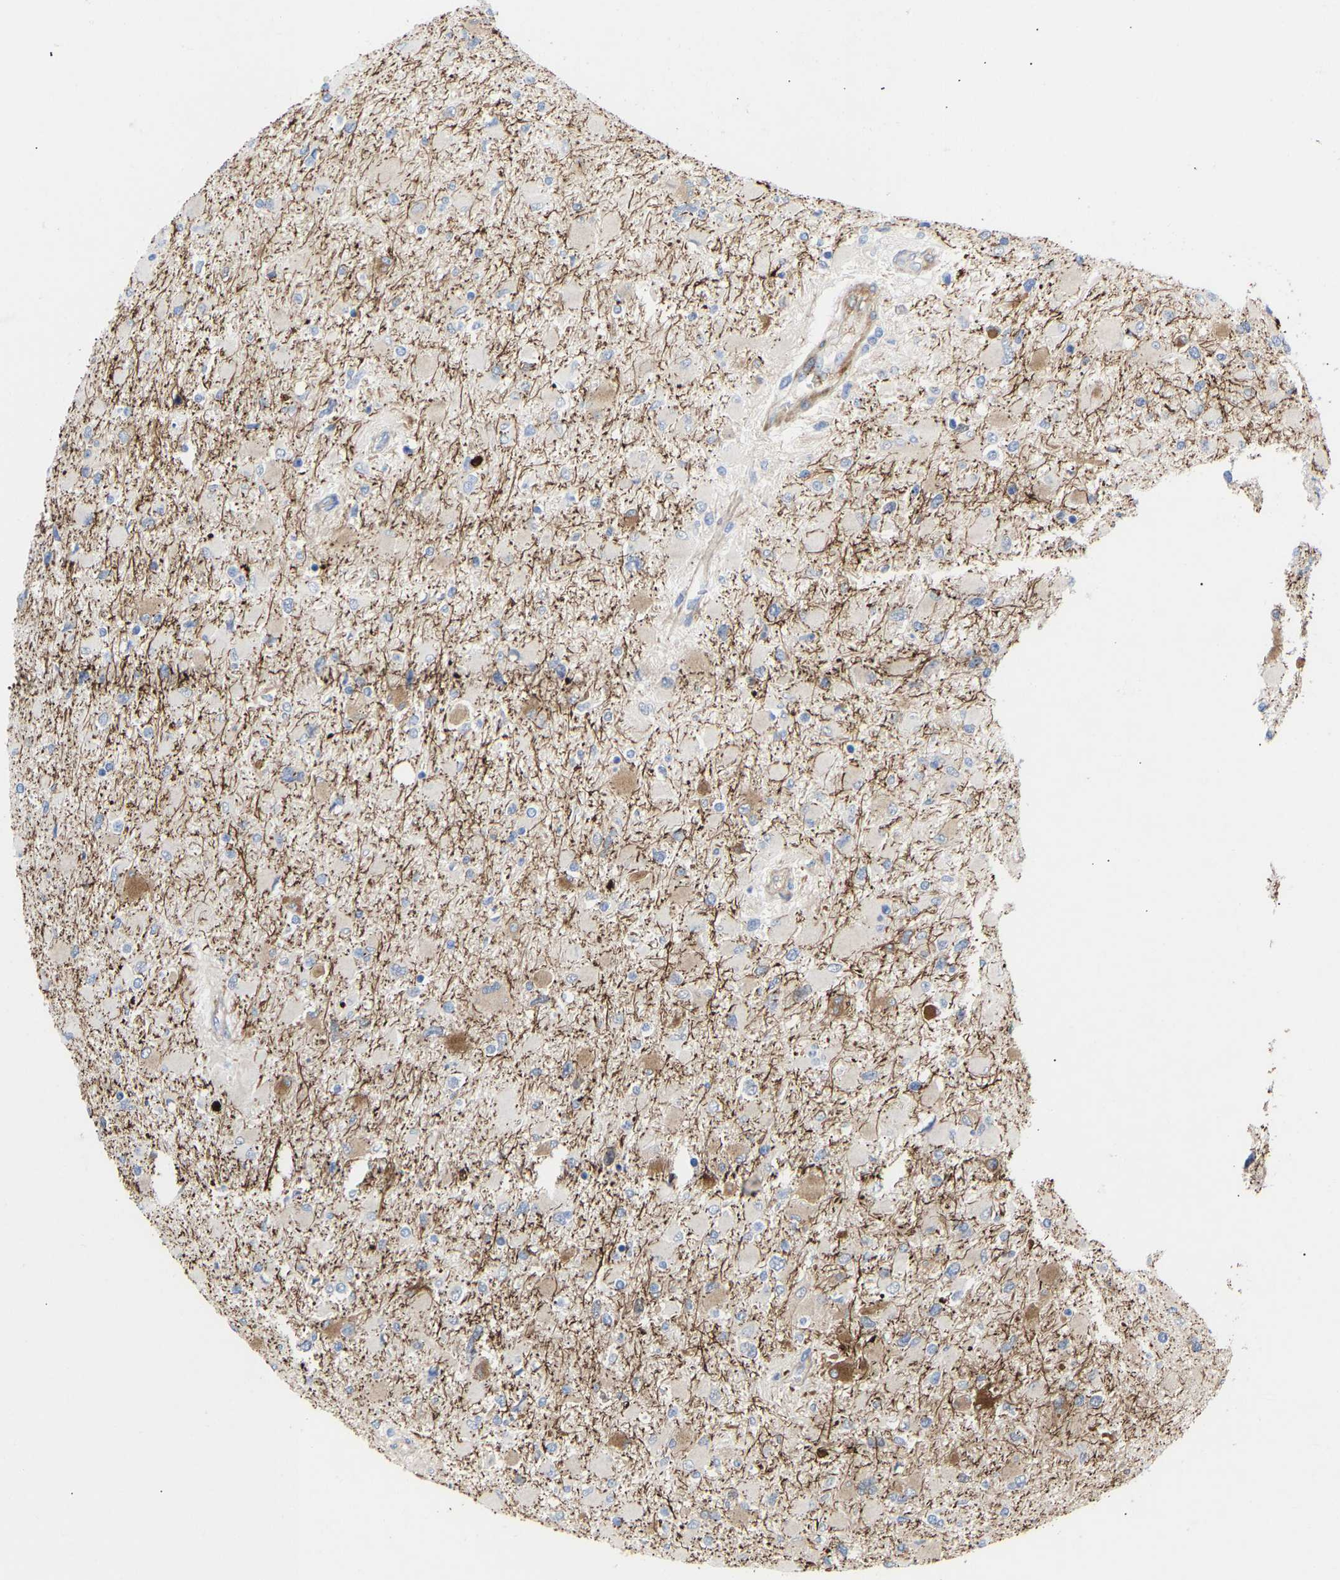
{"staining": {"intensity": "moderate", "quantity": "<25%", "location": "cytoplasmic/membranous"}, "tissue": "glioma", "cell_type": "Tumor cells", "image_type": "cancer", "snomed": [{"axis": "morphology", "description": "Glioma, malignant, High grade"}, {"axis": "topography", "description": "Cerebral cortex"}], "caption": "Immunohistochemical staining of human malignant glioma (high-grade) shows moderate cytoplasmic/membranous protein expression in about <25% of tumor cells. The protein is shown in brown color, while the nuclei are stained blue.", "gene": "AMPH", "patient": {"sex": "female", "age": 36}}